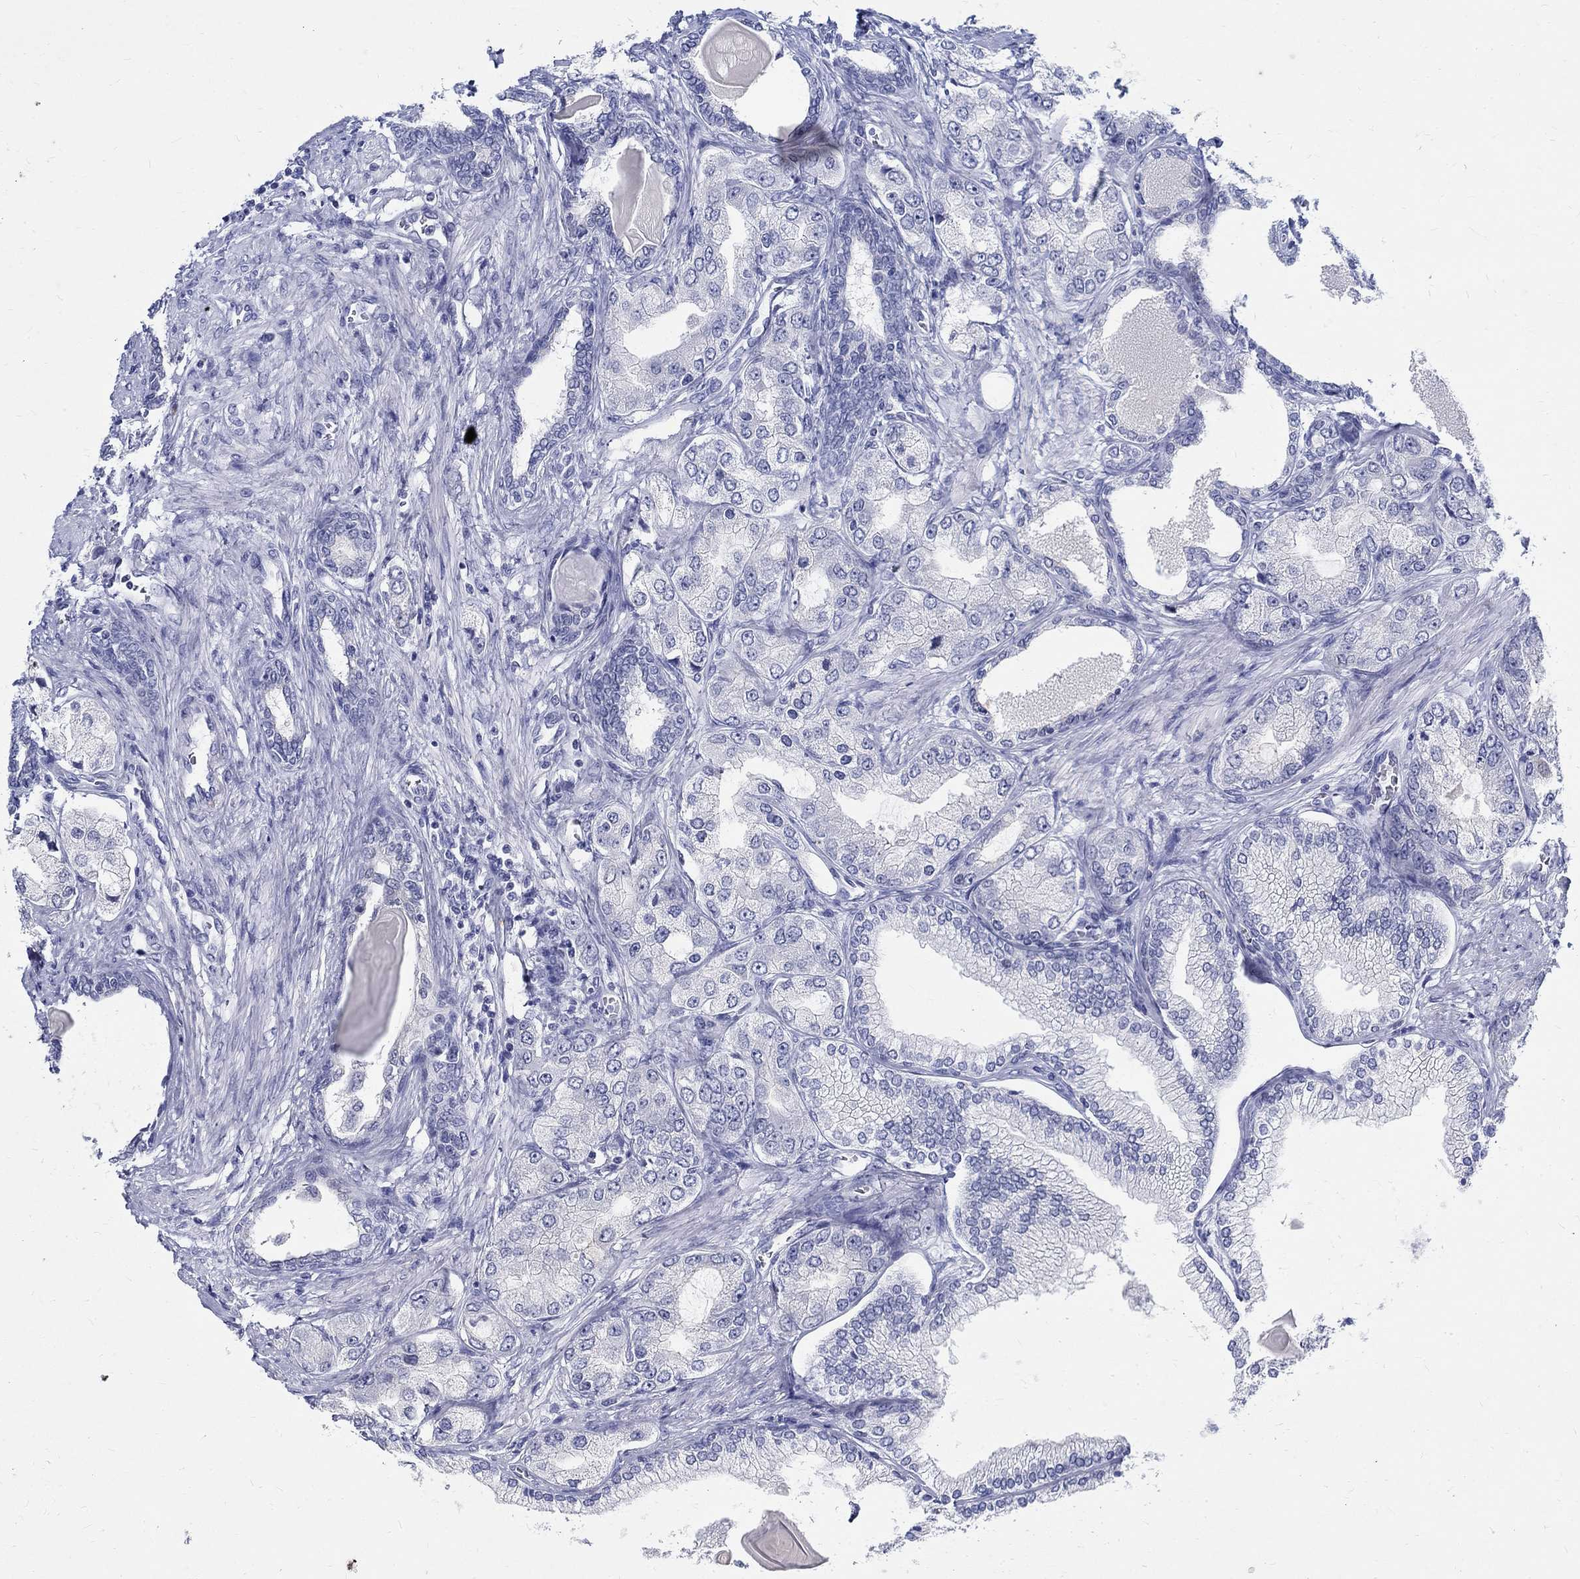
{"staining": {"intensity": "moderate", "quantity": "<25%", "location": "cytoplasmic/membranous"}, "tissue": "prostate cancer", "cell_type": "Tumor cells", "image_type": "cancer", "snomed": [{"axis": "morphology", "description": "Adenocarcinoma, Low grade"}, {"axis": "topography", "description": "Prostate"}], "caption": "The histopathology image displays staining of prostate low-grade adenocarcinoma, revealing moderate cytoplasmic/membranous protein staining (brown color) within tumor cells. The staining was performed using DAB to visualize the protein expression in brown, while the nuclei were stained in blue with hematoxylin (Magnification: 20x).", "gene": "BSPRY", "patient": {"sex": "male", "age": 69}}